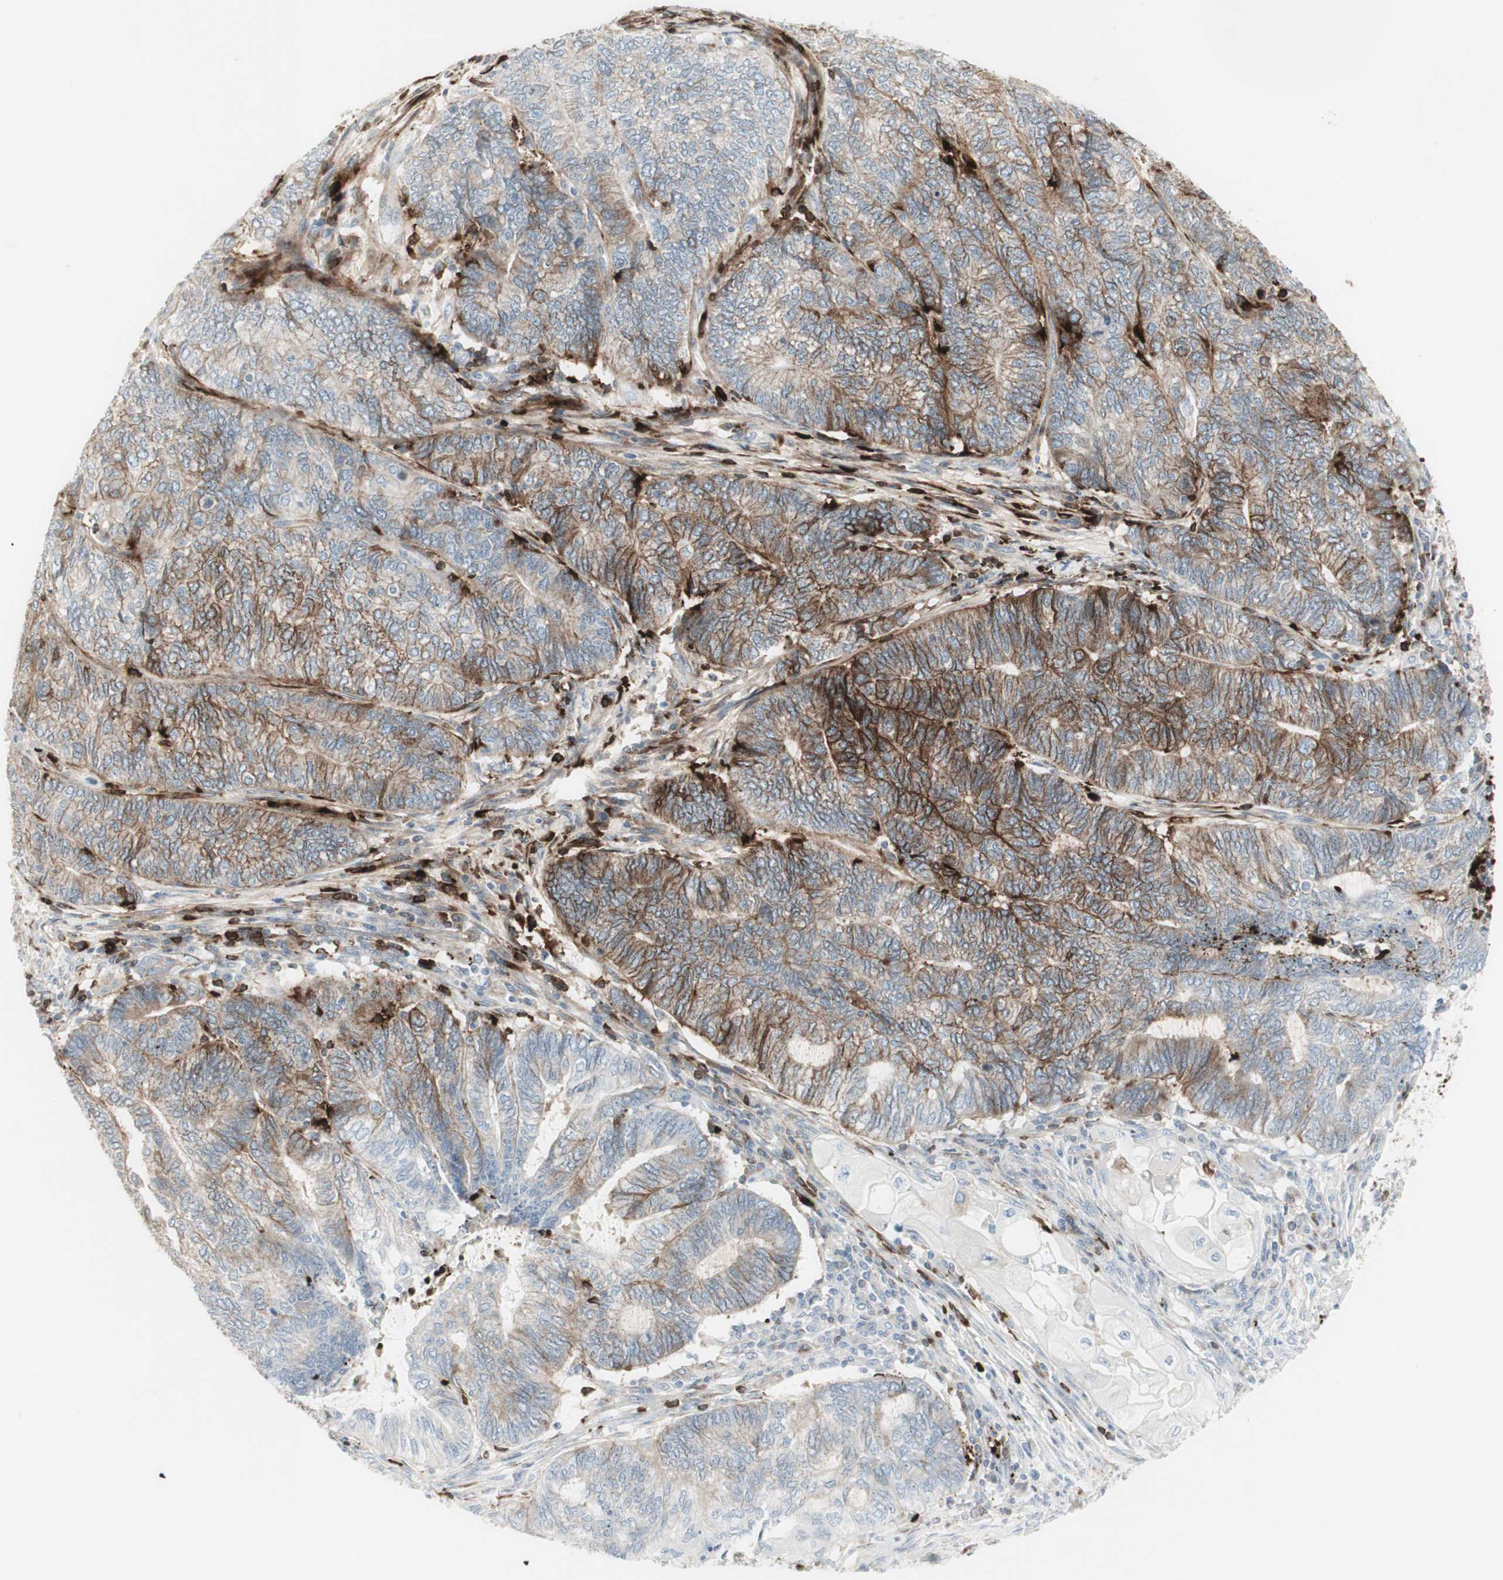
{"staining": {"intensity": "strong", "quantity": "25%-75%", "location": "cytoplasmic/membranous"}, "tissue": "endometrial cancer", "cell_type": "Tumor cells", "image_type": "cancer", "snomed": [{"axis": "morphology", "description": "Adenocarcinoma, NOS"}, {"axis": "topography", "description": "Uterus"}, {"axis": "topography", "description": "Endometrium"}], "caption": "Tumor cells display high levels of strong cytoplasmic/membranous positivity in approximately 25%-75% of cells in human endometrial cancer. (DAB (3,3'-diaminobenzidine) = brown stain, brightfield microscopy at high magnification).", "gene": "MDK", "patient": {"sex": "female", "age": 70}}